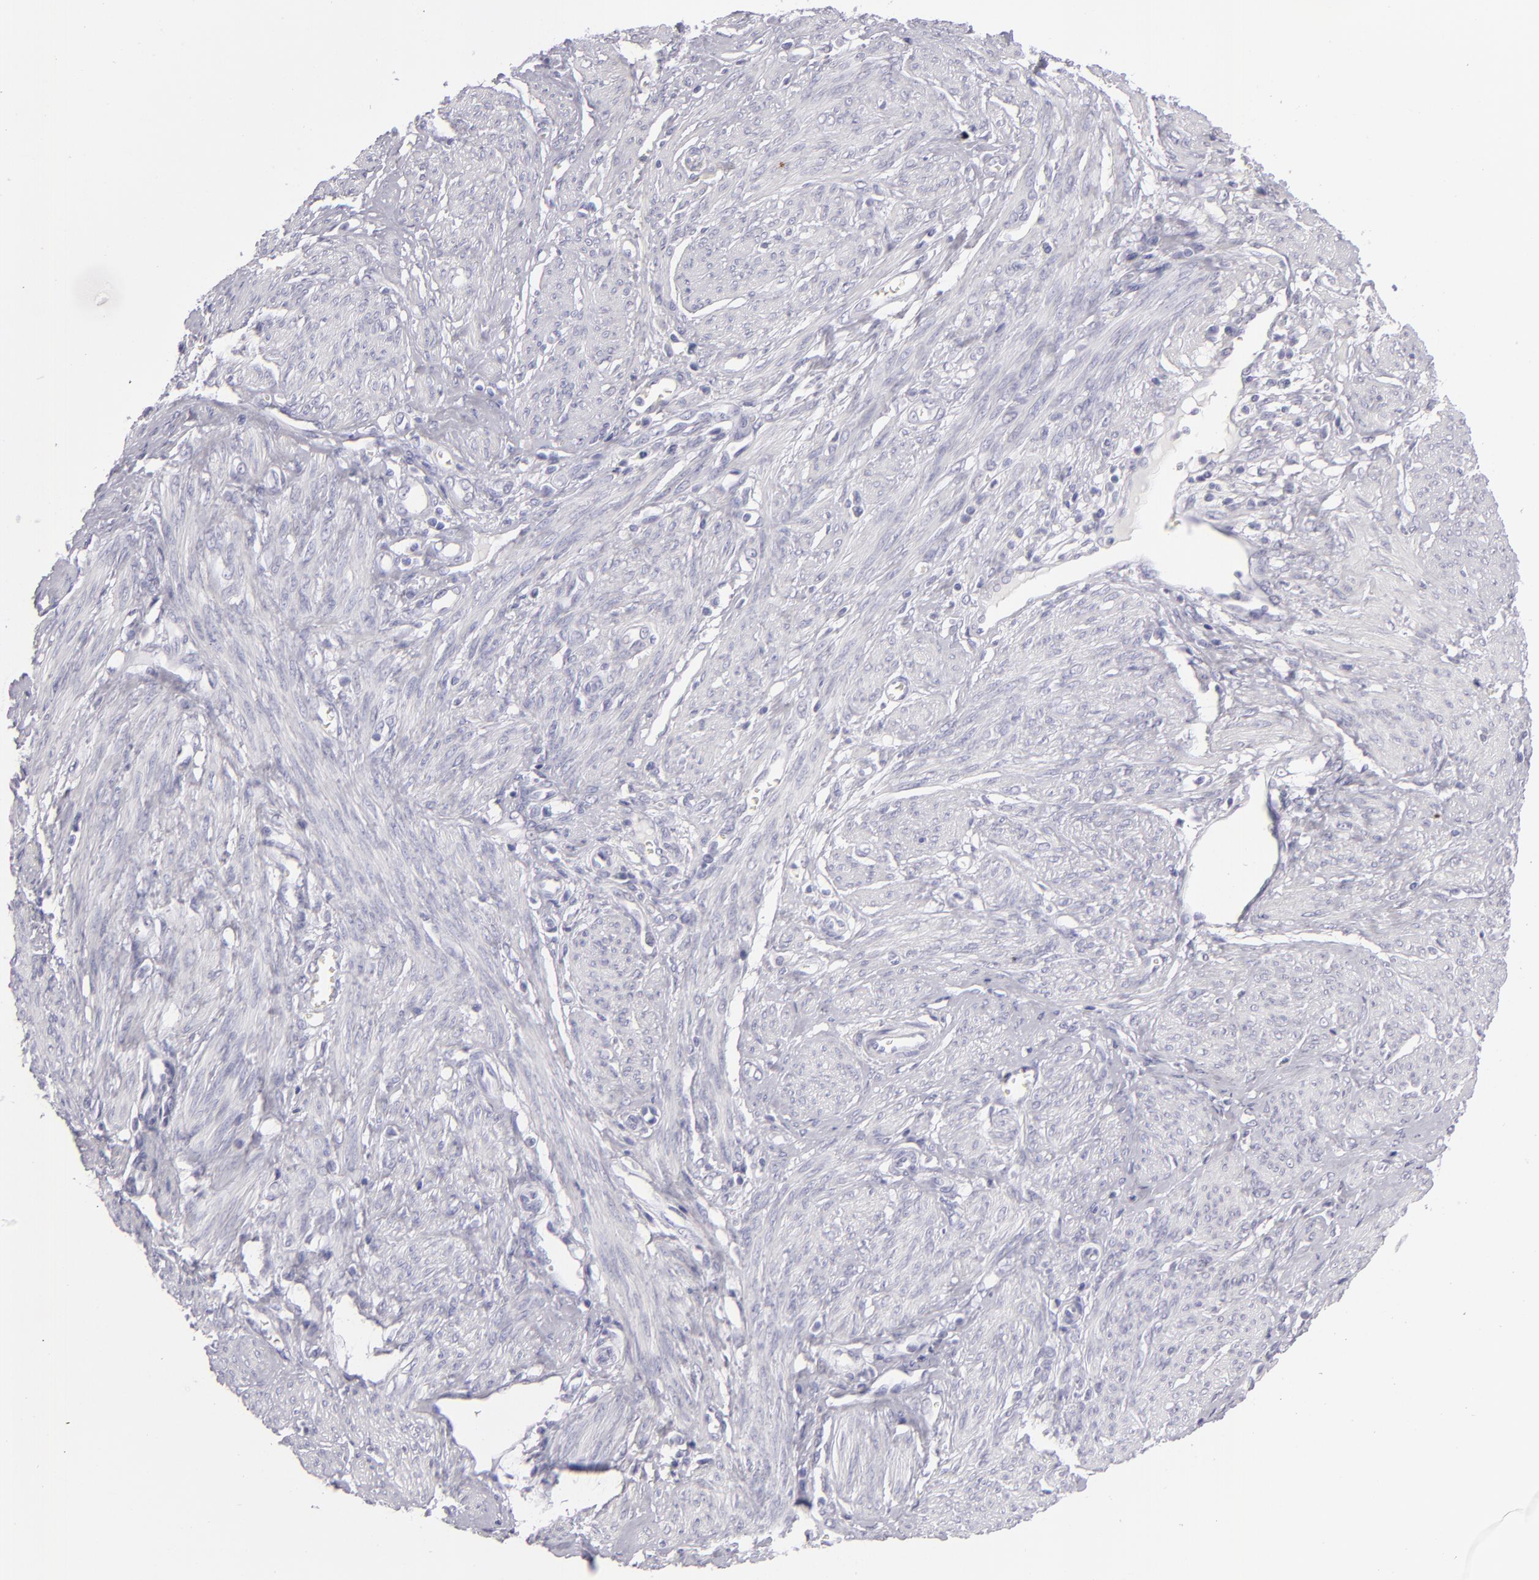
{"staining": {"intensity": "negative", "quantity": "none", "location": "none"}, "tissue": "endometrial cancer", "cell_type": "Tumor cells", "image_type": "cancer", "snomed": [{"axis": "morphology", "description": "Adenocarcinoma, NOS"}, {"axis": "topography", "description": "Endometrium"}], "caption": "Immunohistochemistry (IHC) photomicrograph of neoplastic tissue: human endometrial cancer (adenocarcinoma) stained with DAB reveals no significant protein staining in tumor cells. The staining was performed using DAB (3,3'-diaminobenzidine) to visualize the protein expression in brown, while the nuclei were stained in blue with hematoxylin (Magnification: 20x).", "gene": "VIL1", "patient": {"sex": "female", "age": 75}}